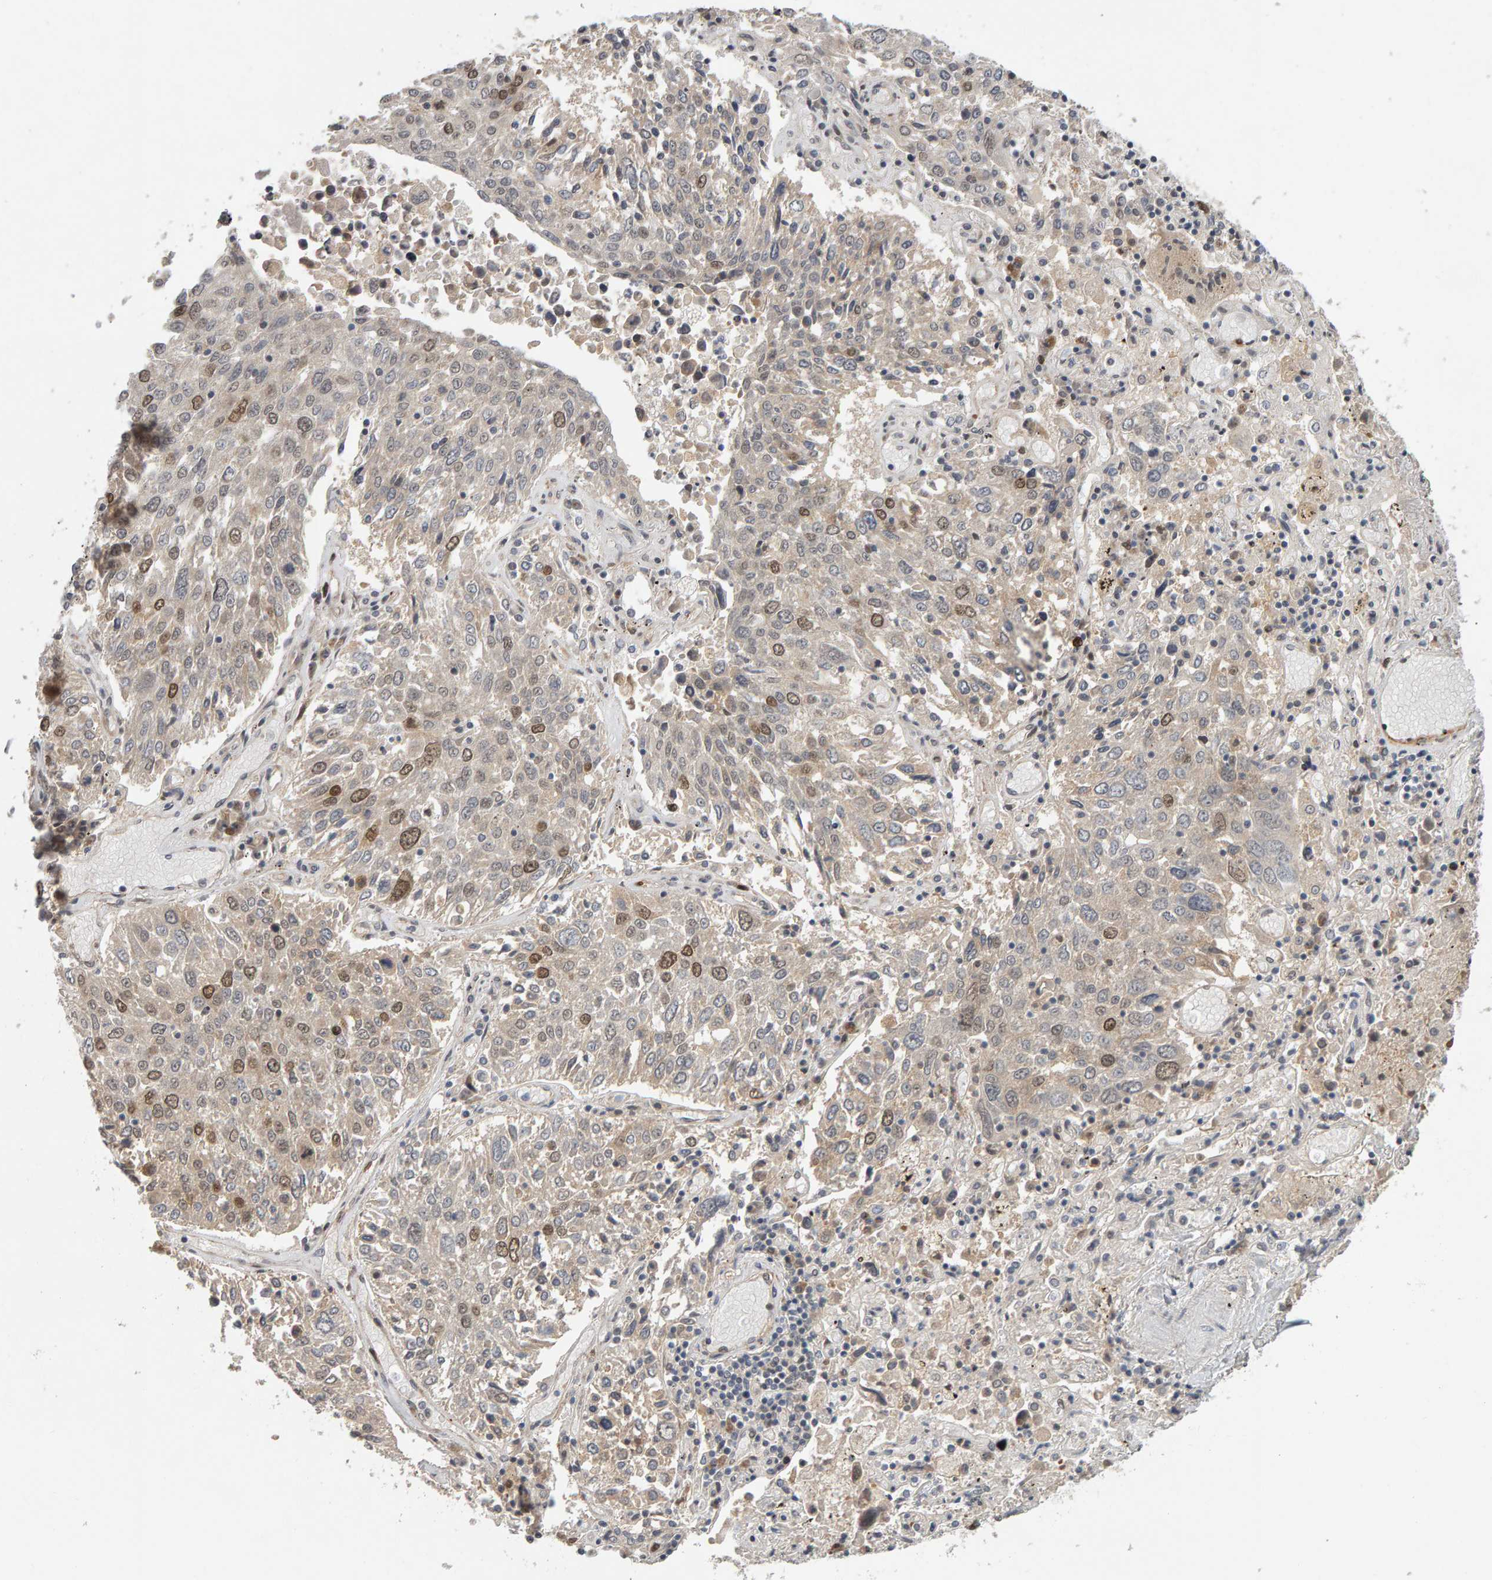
{"staining": {"intensity": "moderate", "quantity": "<25%", "location": "nuclear"}, "tissue": "lung cancer", "cell_type": "Tumor cells", "image_type": "cancer", "snomed": [{"axis": "morphology", "description": "Squamous cell carcinoma, NOS"}, {"axis": "topography", "description": "Lung"}], "caption": "Lung cancer stained with immunohistochemistry (IHC) exhibits moderate nuclear positivity in about <25% of tumor cells. Immunohistochemistry stains the protein of interest in brown and the nuclei are stained blue.", "gene": "CDCA5", "patient": {"sex": "male", "age": 65}}